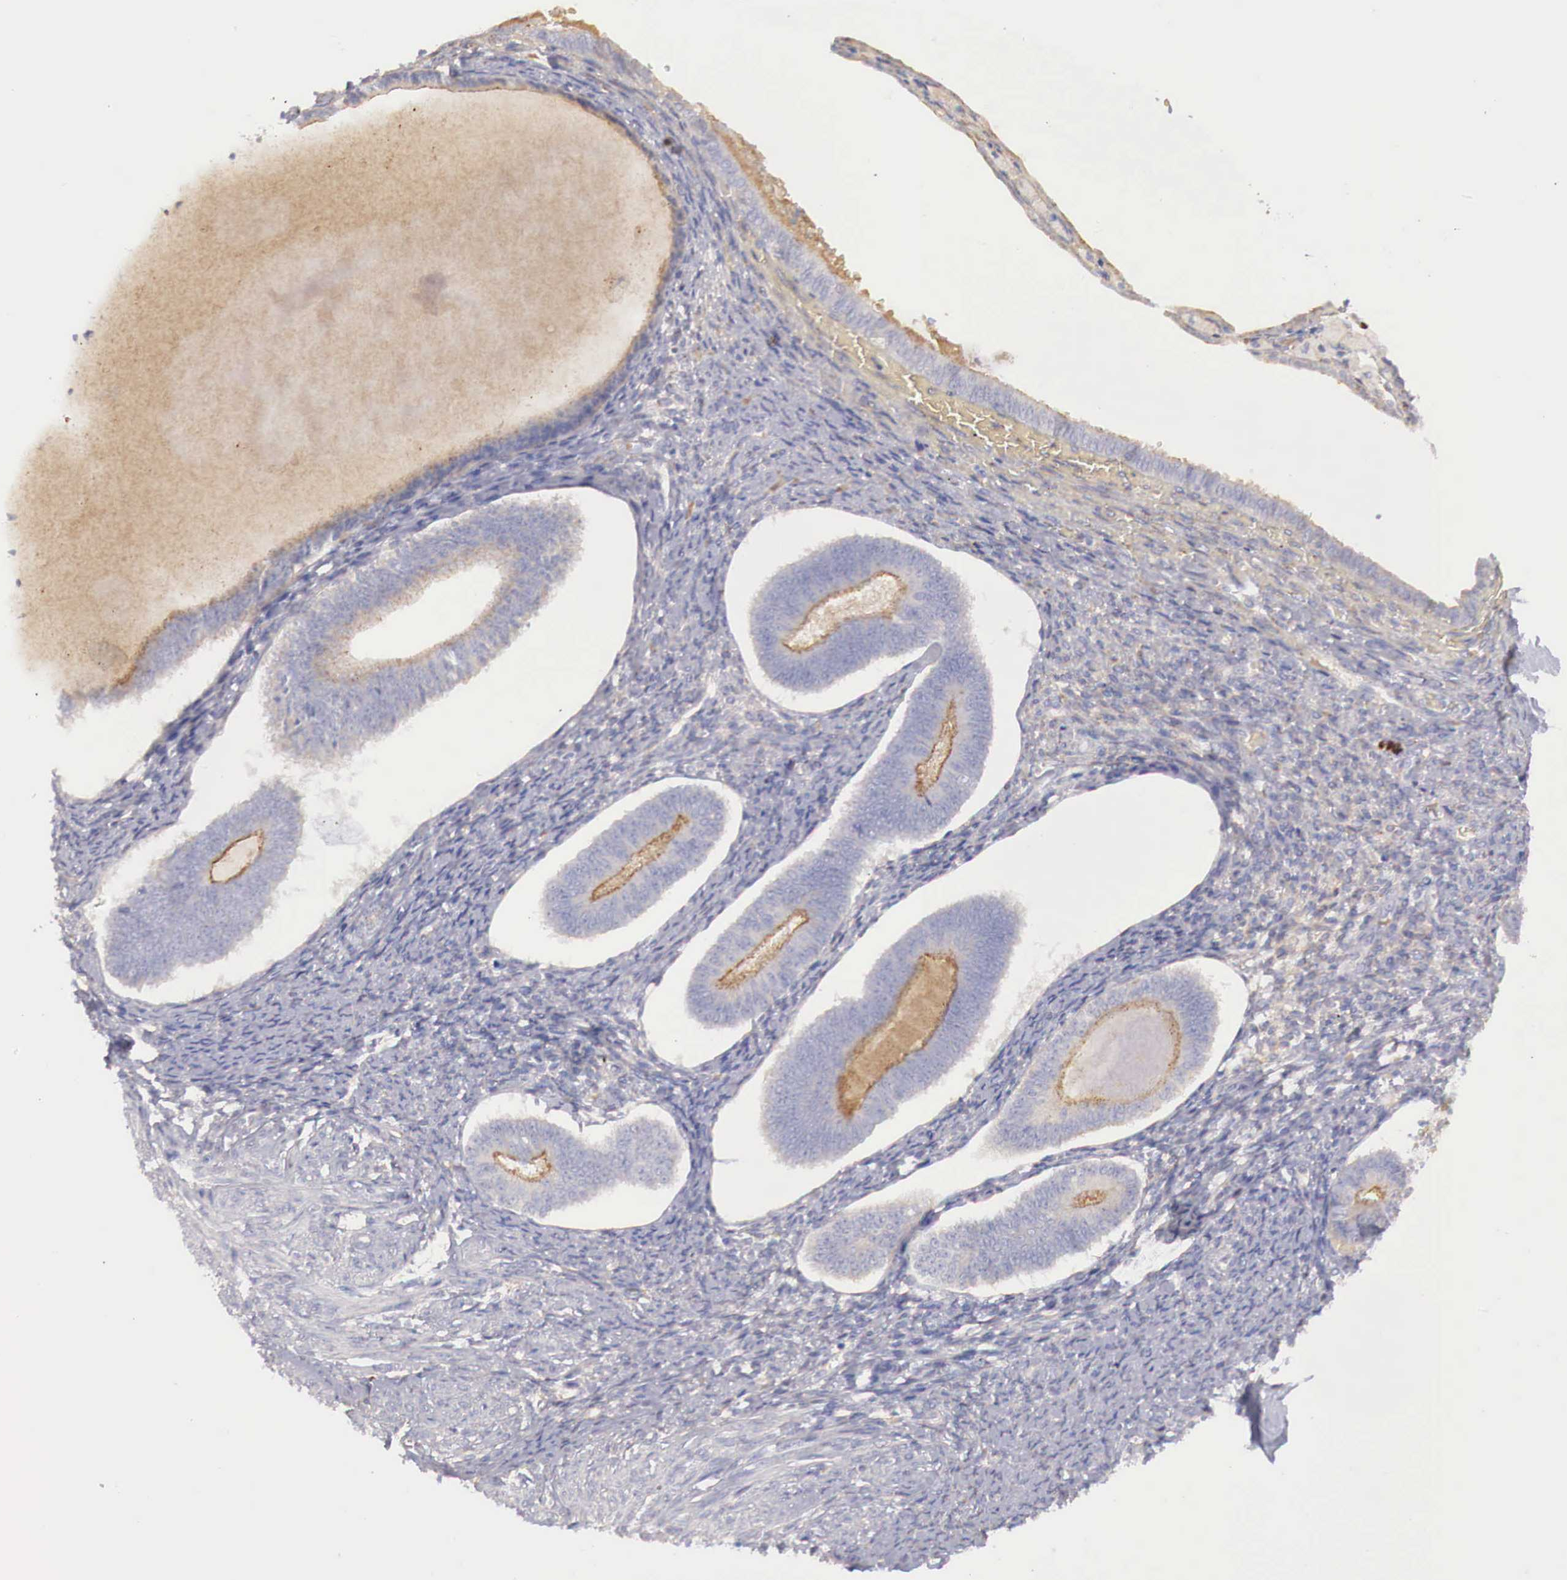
{"staining": {"intensity": "negative", "quantity": "none", "location": "none"}, "tissue": "endometrium", "cell_type": "Cells in endometrial stroma", "image_type": "normal", "snomed": [{"axis": "morphology", "description": "Normal tissue, NOS"}, {"axis": "topography", "description": "Endometrium"}], "caption": "High power microscopy micrograph of an IHC photomicrograph of normal endometrium, revealing no significant staining in cells in endometrial stroma.", "gene": "KLHDC7B", "patient": {"sex": "female", "age": 82}}